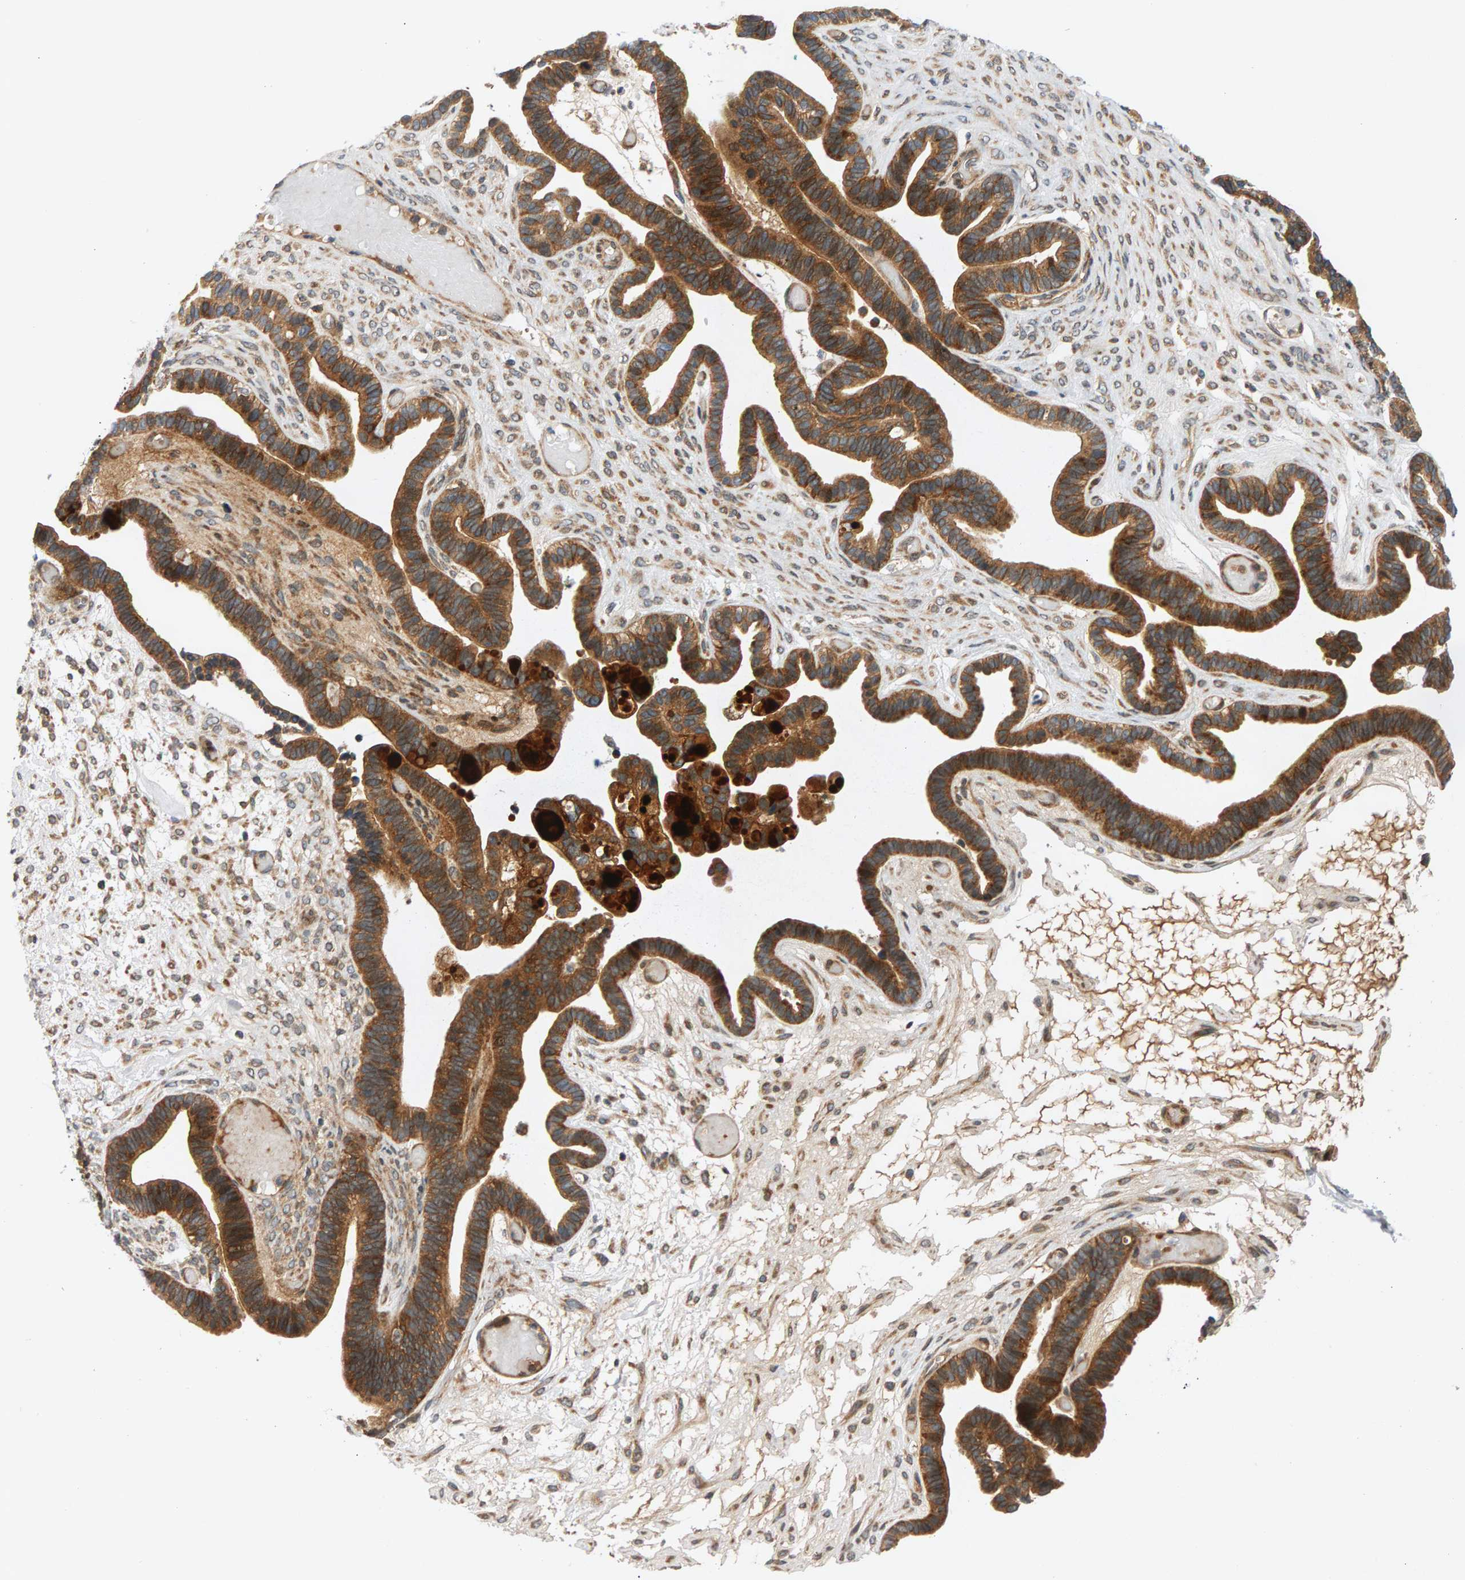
{"staining": {"intensity": "strong", "quantity": ">75%", "location": "cytoplasmic/membranous"}, "tissue": "ovarian cancer", "cell_type": "Tumor cells", "image_type": "cancer", "snomed": [{"axis": "morphology", "description": "Cystadenocarcinoma, serous, NOS"}, {"axis": "topography", "description": "Ovary"}], "caption": "Protein staining reveals strong cytoplasmic/membranous staining in approximately >75% of tumor cells in ovarian cancer (serous cystadenocarcinoma).", "gene": "BAHCC1", "patient": {"sex": "female", "age": 56}}